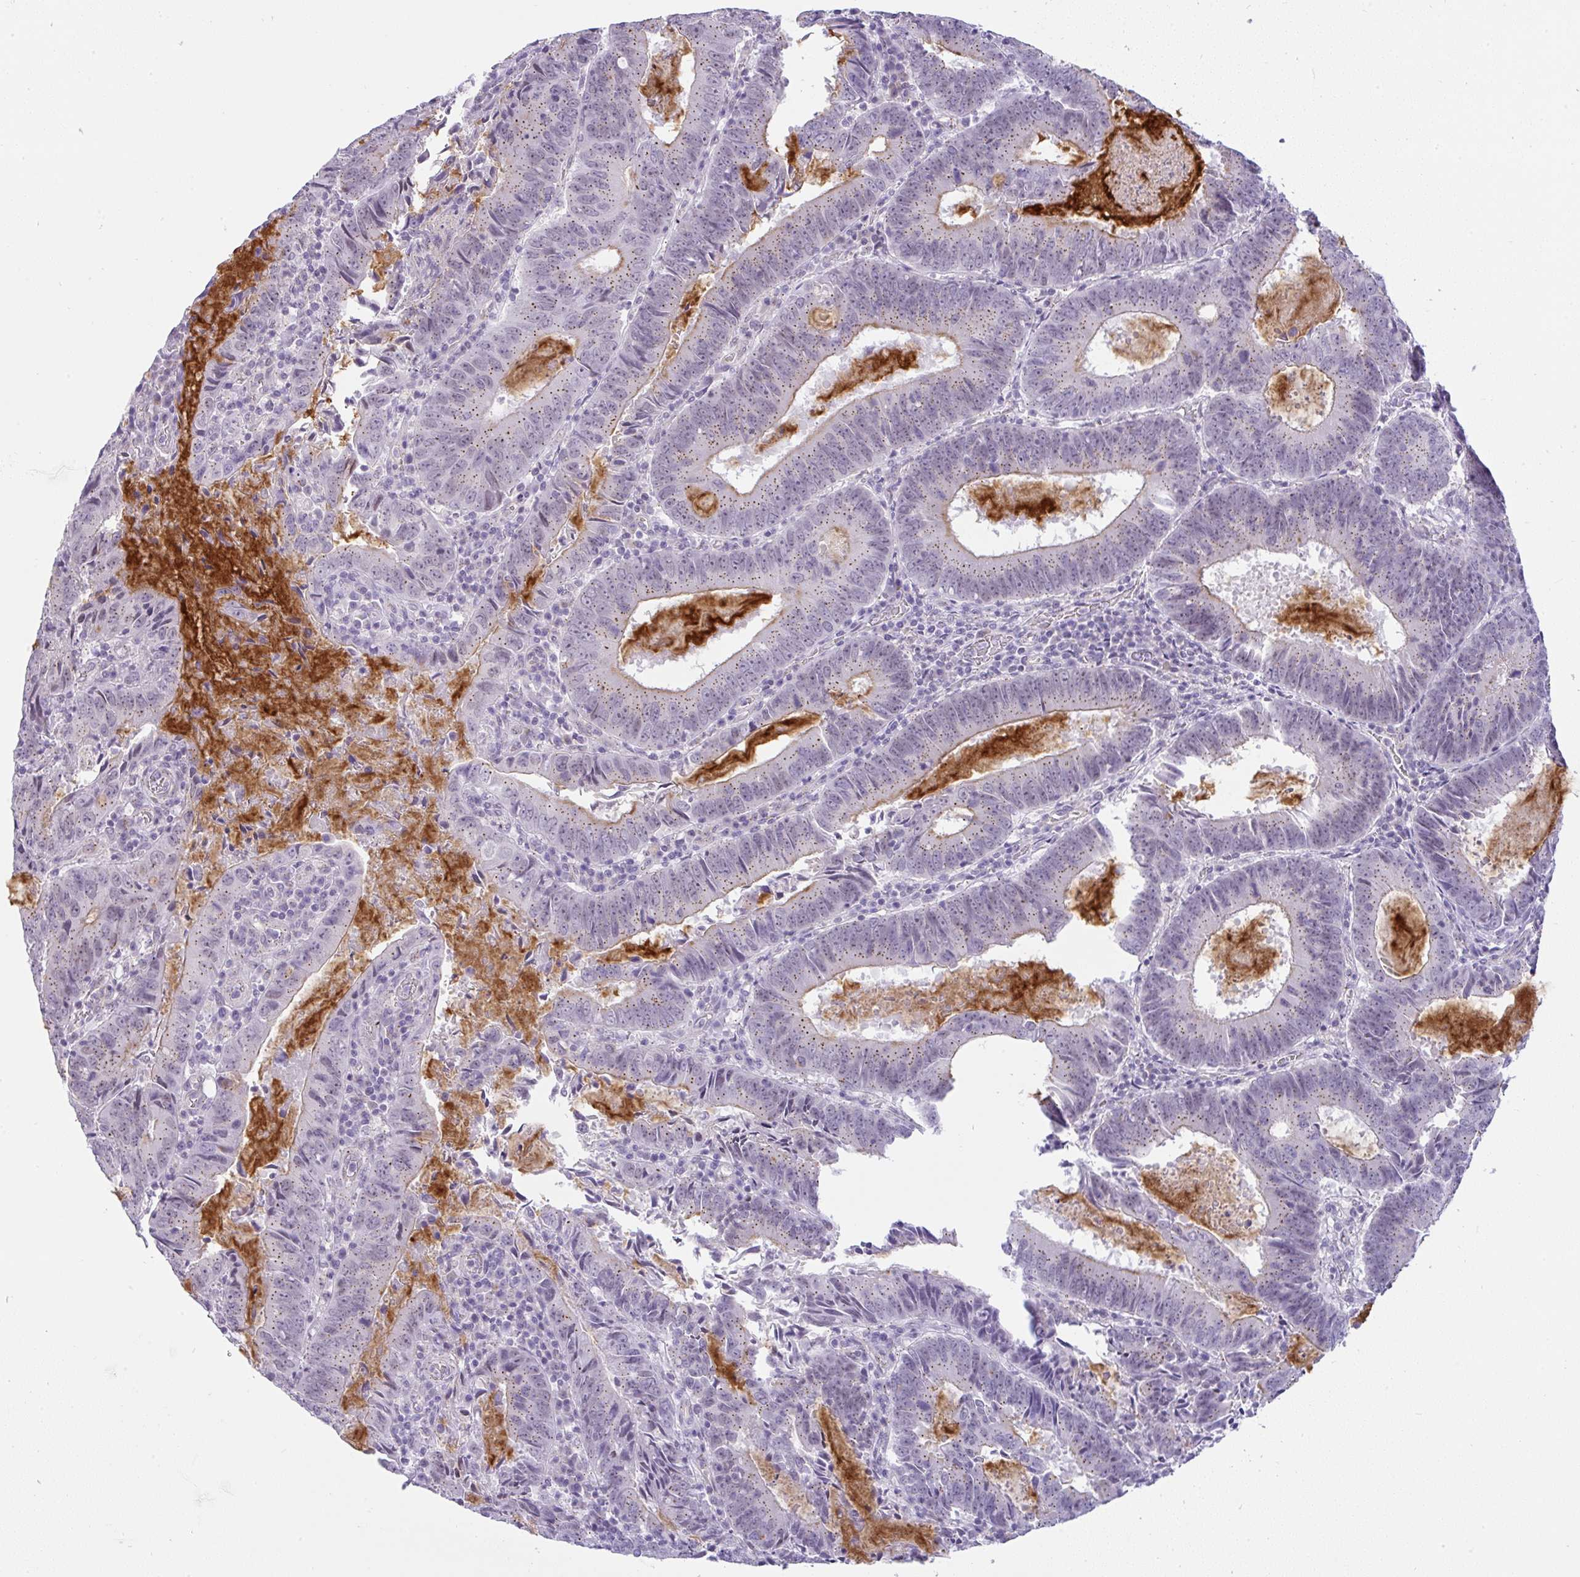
{"staining": {"intensity": "weak", "quantity": ">75%", "location": "cytoplasmic/membranous"}, "tissue": "colorectal cancer", "cell_type": "Tumor cells", "image_type": "cancer", "snomed": [{"axis": "morphology", "description": "Adenocarcinoma, NOS"}, {"axis": "topography", "description": "Colon"}], "caption": "Immunohistochemistry staining of adenocarcinoma (colorectal), which exhibits low levels of weak cytoplasmic/membranous positivity in about >75% of tumor cells indicating weak cytoplasmic/membranous protein positivity. The staining was performed using DAB (3,3'-diaminobenzidine) (brown) for protein detection and nuclei were counterstained in hematoxylin (blue).", "gene": "FAM177A1", "patient": {"sex": "male", "age": 67}}